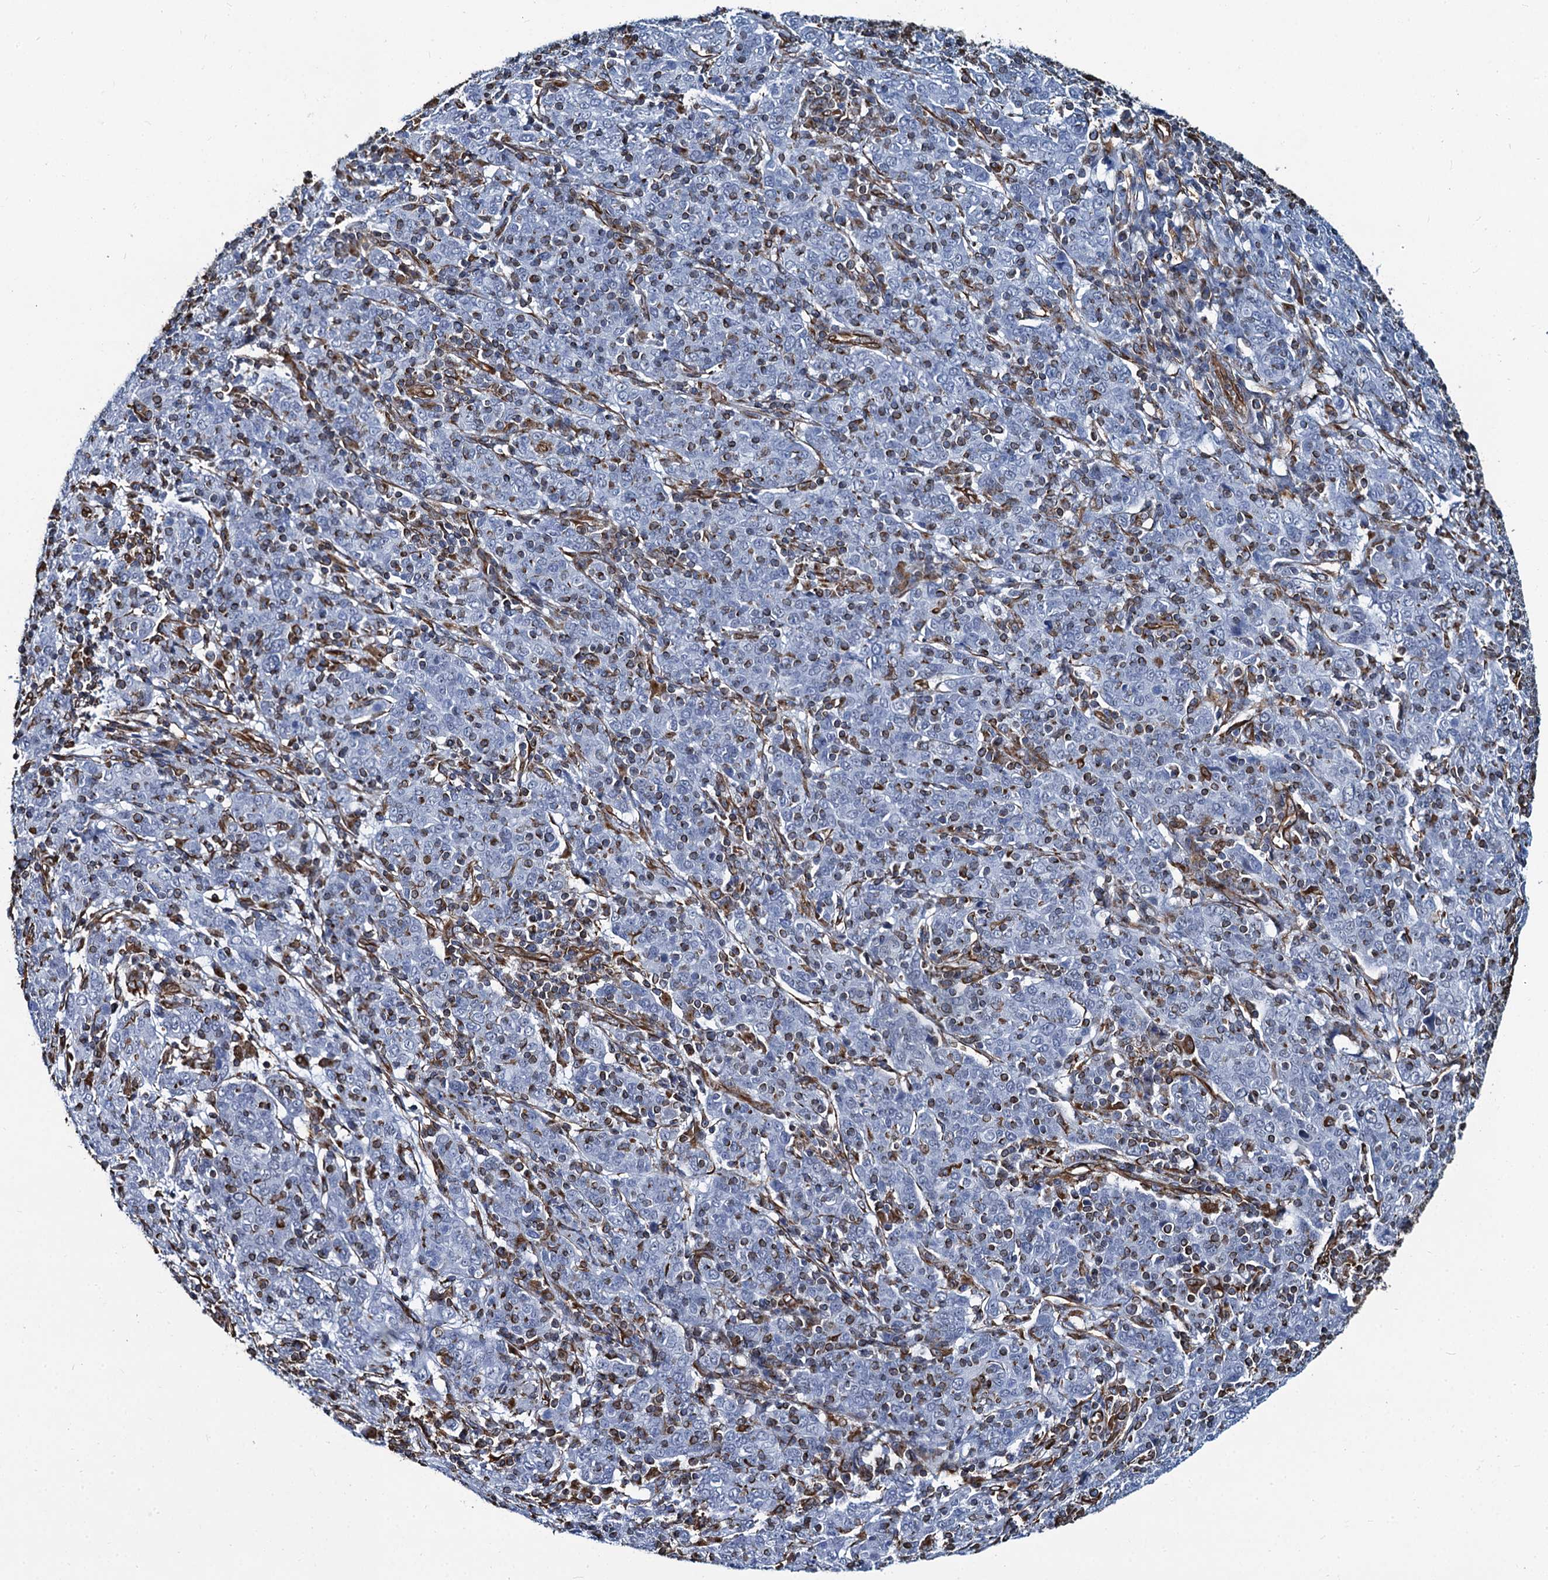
{"staining": {"intensity": "negative", "quantity": "none", "location": "none"}, "tissue": "cervical cancer", "cell_type": "Tumor cells", "image_type": "cancer", "snomed": [{"axis": "morphology", "description": "Squamous cell carcinoma, NOS"}, {"axis": "topography", "description": "Cervix"}], "caption": "Image shows no protein positivity in tumor cells of cervical cancer tissue. (Stains: DAB (3,3'-diaminobenzidine) IHC with hematoxylin counter stain, Microscopy: brightfield microscopy at high magnification).", "gene": "PGM2", "patient": {"sex": "female", "age": 67}}